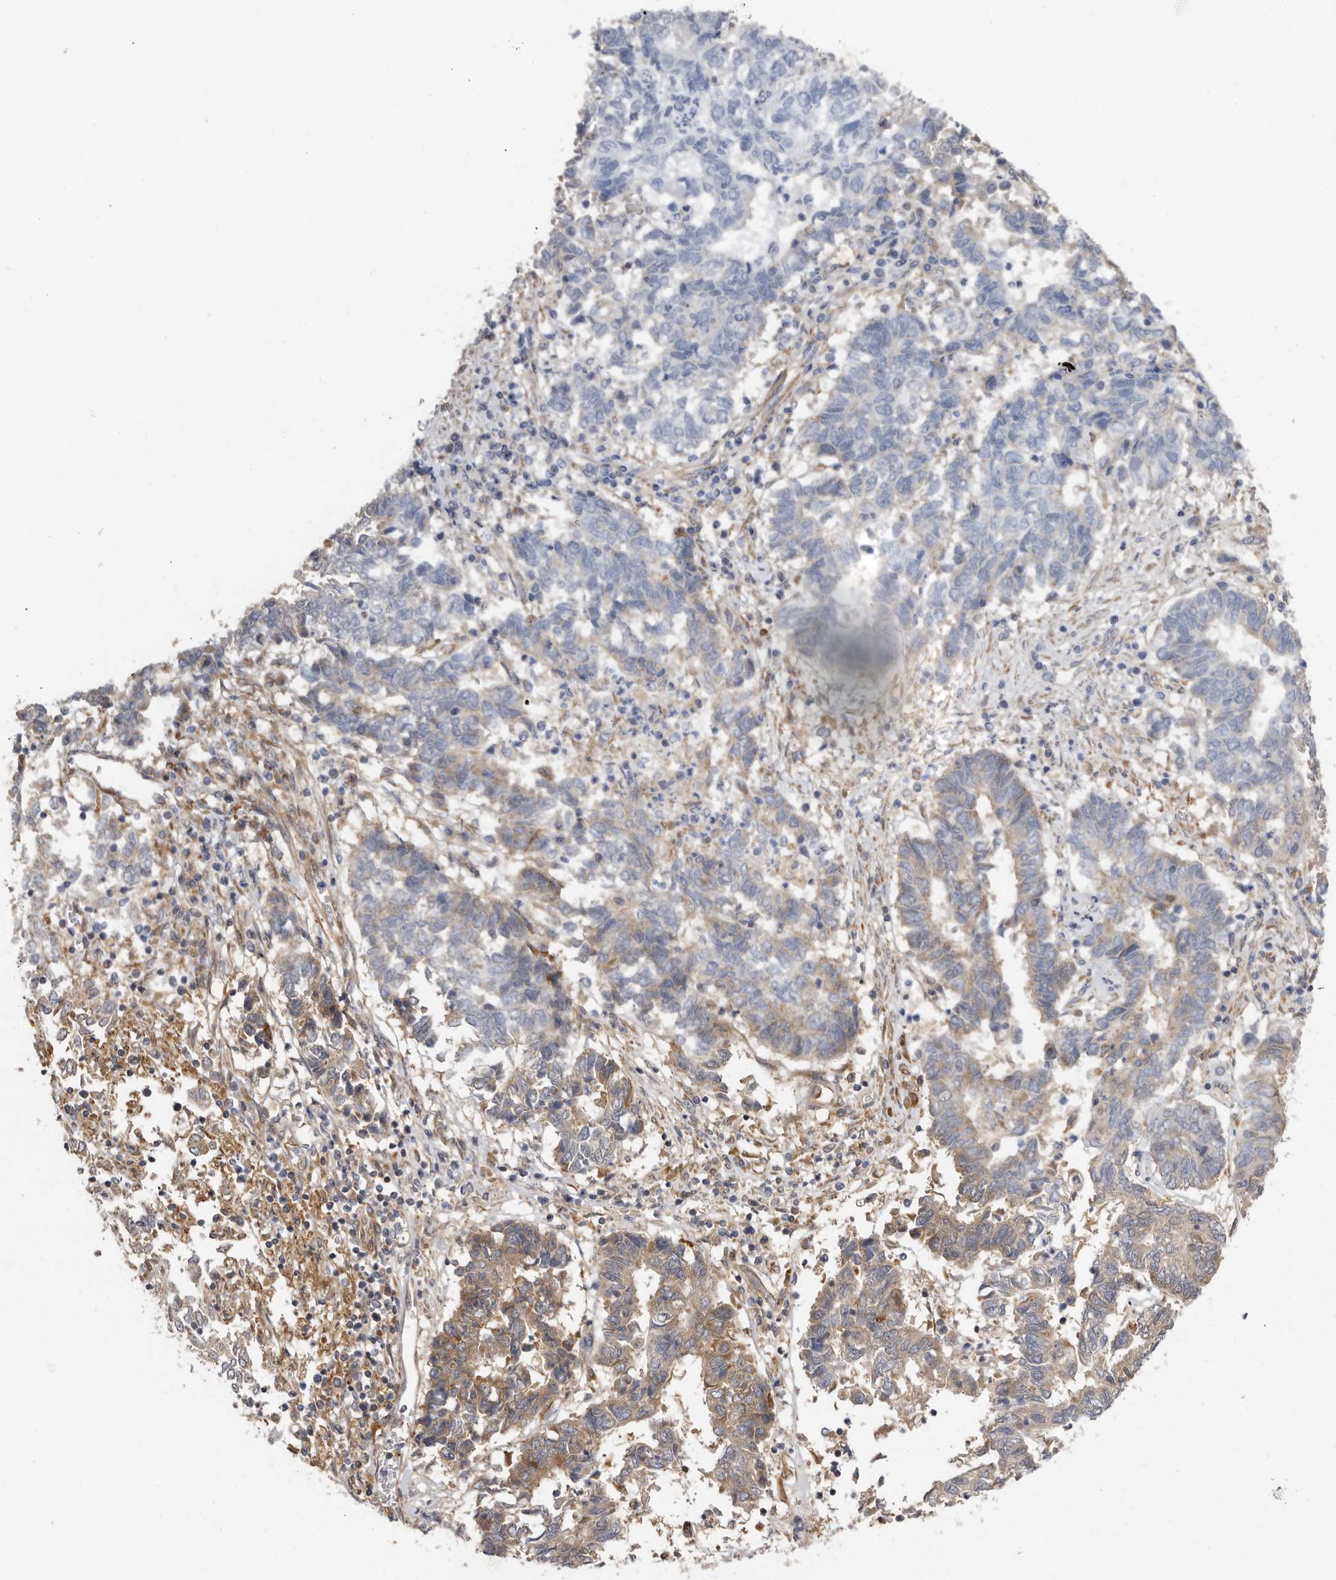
{"staining": {"intensity": "moderate", "quantity": "<25%", "location": "cytoplasmic/membranous"}, "tissue": "endometrial cancer", "cell_type": "Tumor cells", "image_type": "cancer", "snomed": [{"axis": "morphology", "description": "Adenocarcinoma, NOS"}, {"axis": "topography", "description": "Endometrium"}], "caption": "An IHC image of neoplastic tissue is shown. Protein staining in brown labels moderate cytoplasmic/membranous positivity in endometrial cancer (adenocarcinoma) within tumor cells. Using DAB (3,3'-diaminobenzidine) (brown) and hematoxylin (blue) stains, captured at high magnification using brightfield microscopy.", "gene": "SBDS", "patient": {"sex": "female", "age": 80}}